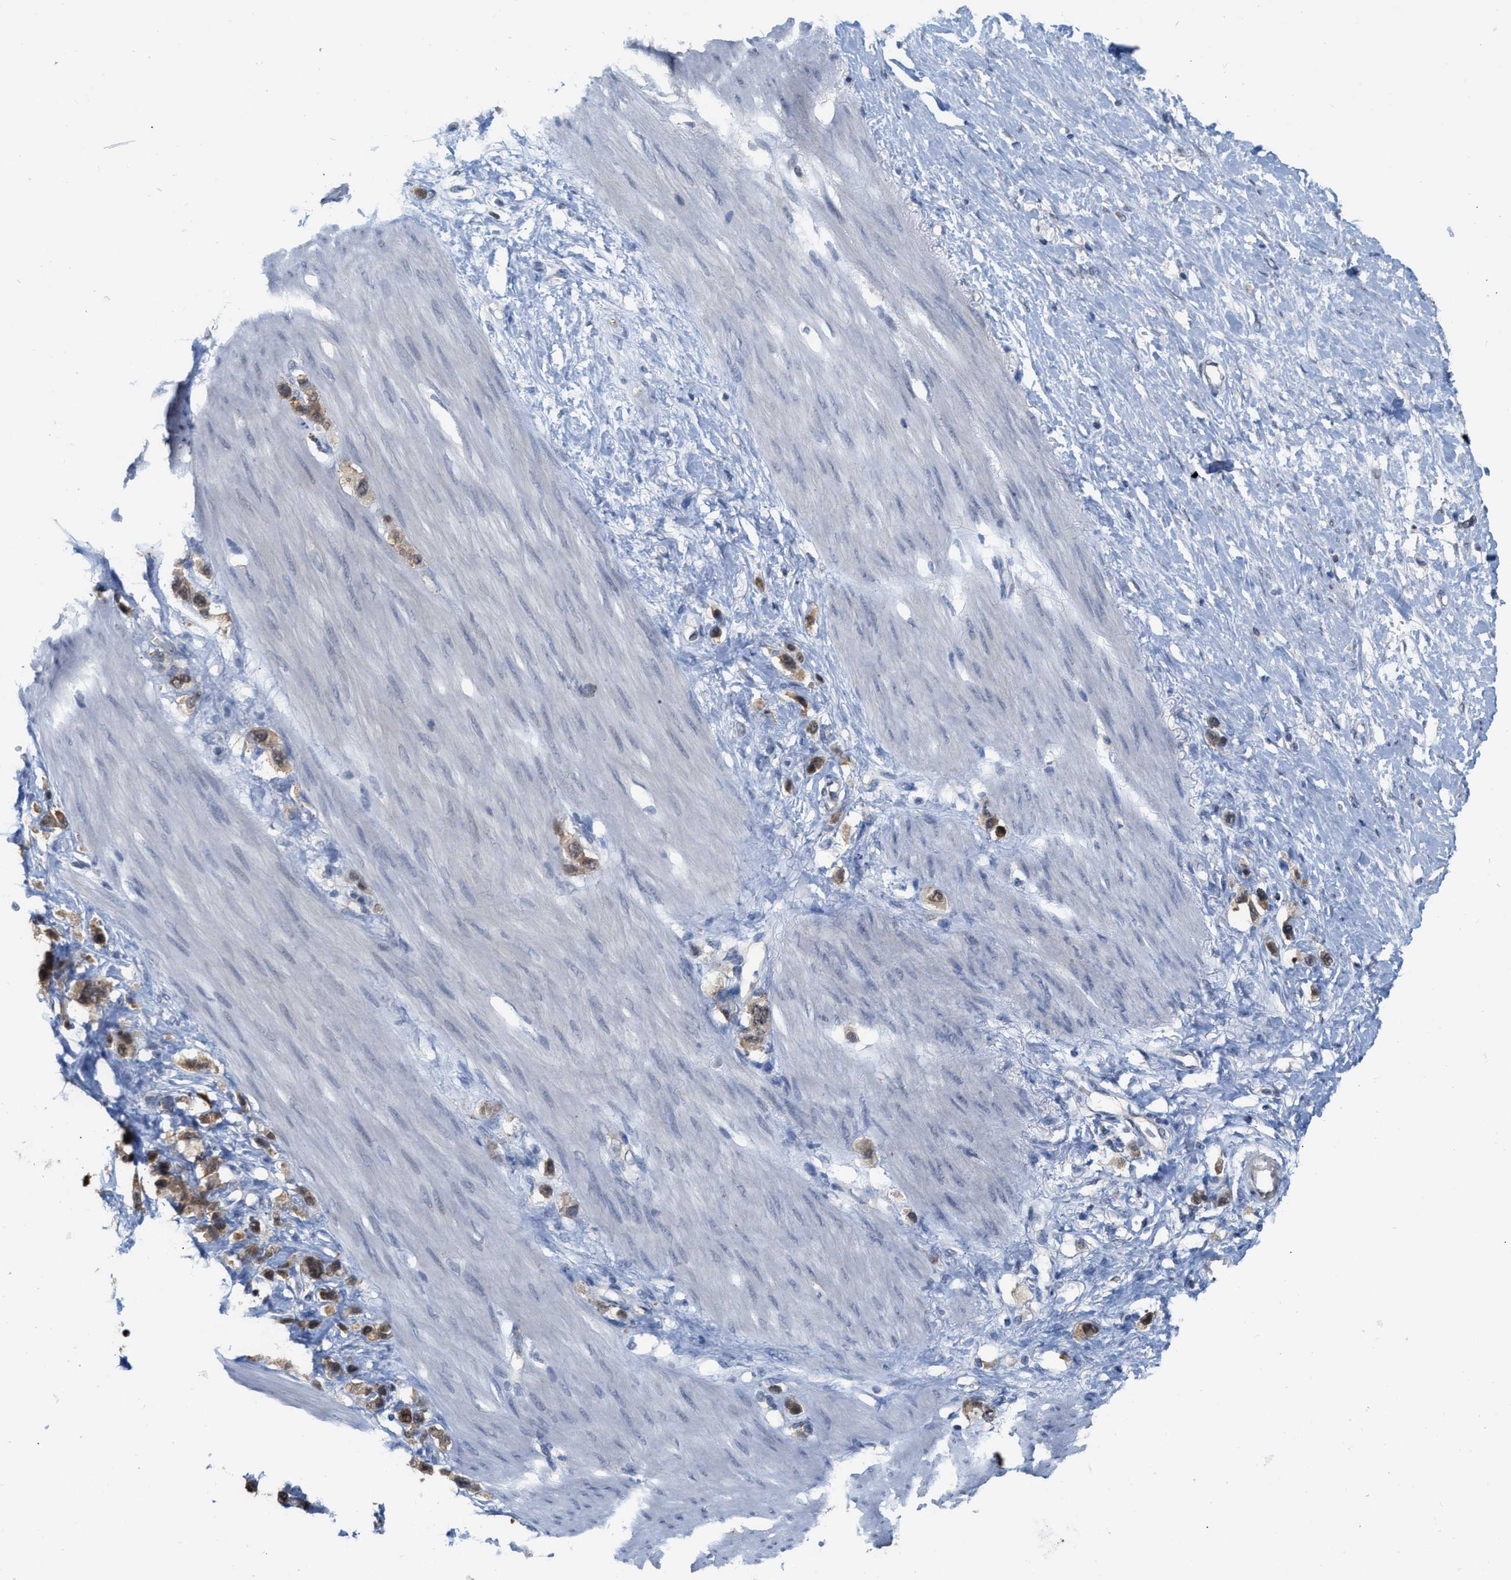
{"staining": {"intensity": "moderate", "quantity": ">75%", "location": "cytoplasmic/membranous"}, "tissue": "stomach cancer", "cell_type": "Tumor cells", "image_type": "cancer", "snomed": [{"axis": "morphology", "description": "Adenocarcinoma, NOS"}, {"axis": "topography", "description": "Stomach"}], "caption": "Stomach adenocarcinoma tissue exhibits moderate cytoplasmic/membranous staining in approximately >75% of tumor cells", "gene": "BAIAP2L1", "patient": {"sex": "female", "age": 65}}